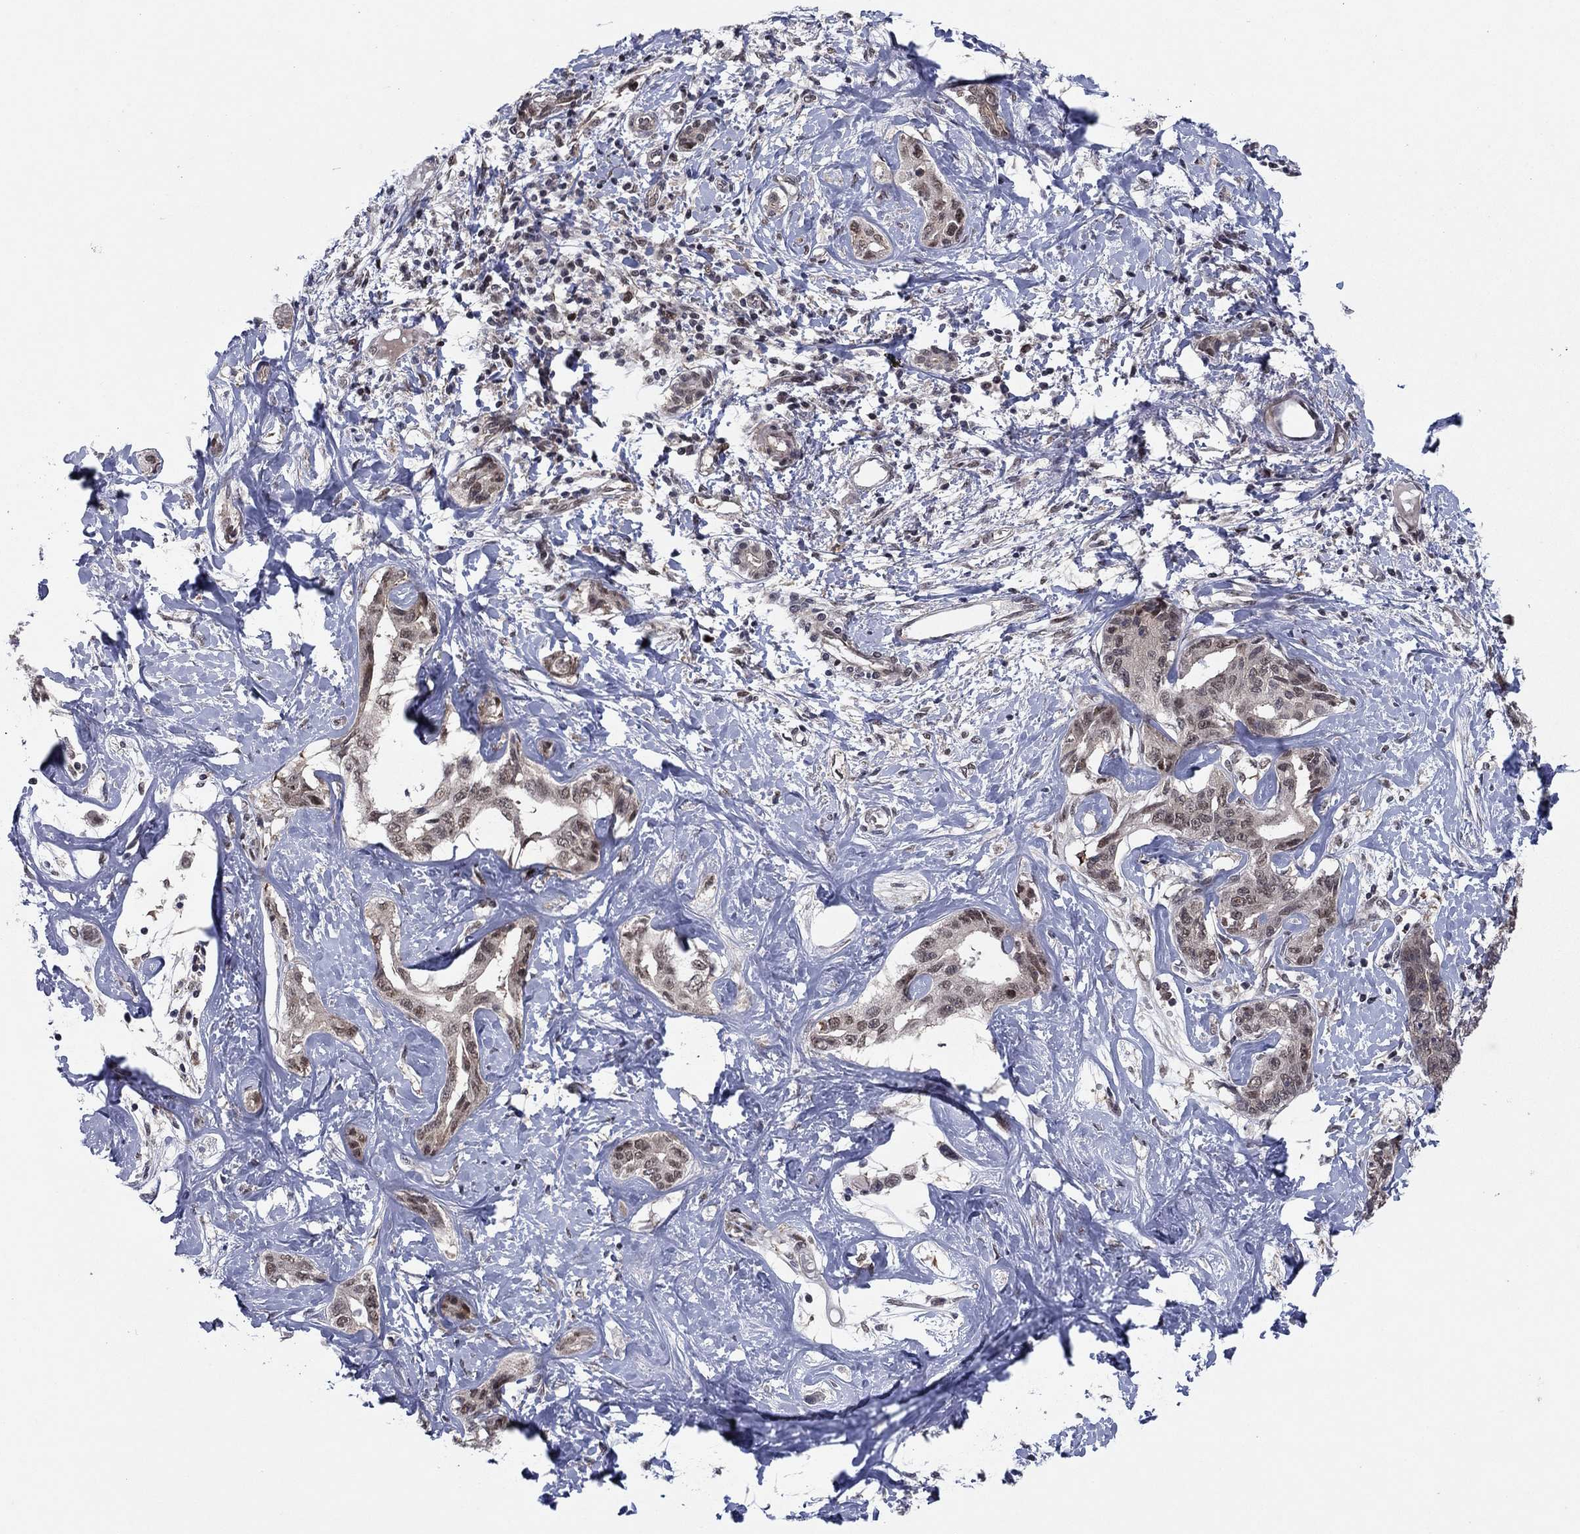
{"staining": {"intensity": "weak", "quantity": "<25%", "location": "cytoplasmic/membranous,nuclear"}, "tissue": "liver cancer", "cell_type": "Tumor cells", "image_type": "cancer", "snomed": [{"axis": "morphology", "description": "Cholangiocarcinoma"}, {"axis": "topography", "description": "Liver"}], "caption": "There is no significant positivity in tumor cells of liver cancer (cholangiocarcinoma).", "gene": "PSMC1", "patient": {"sex": "male", "age": 59}}